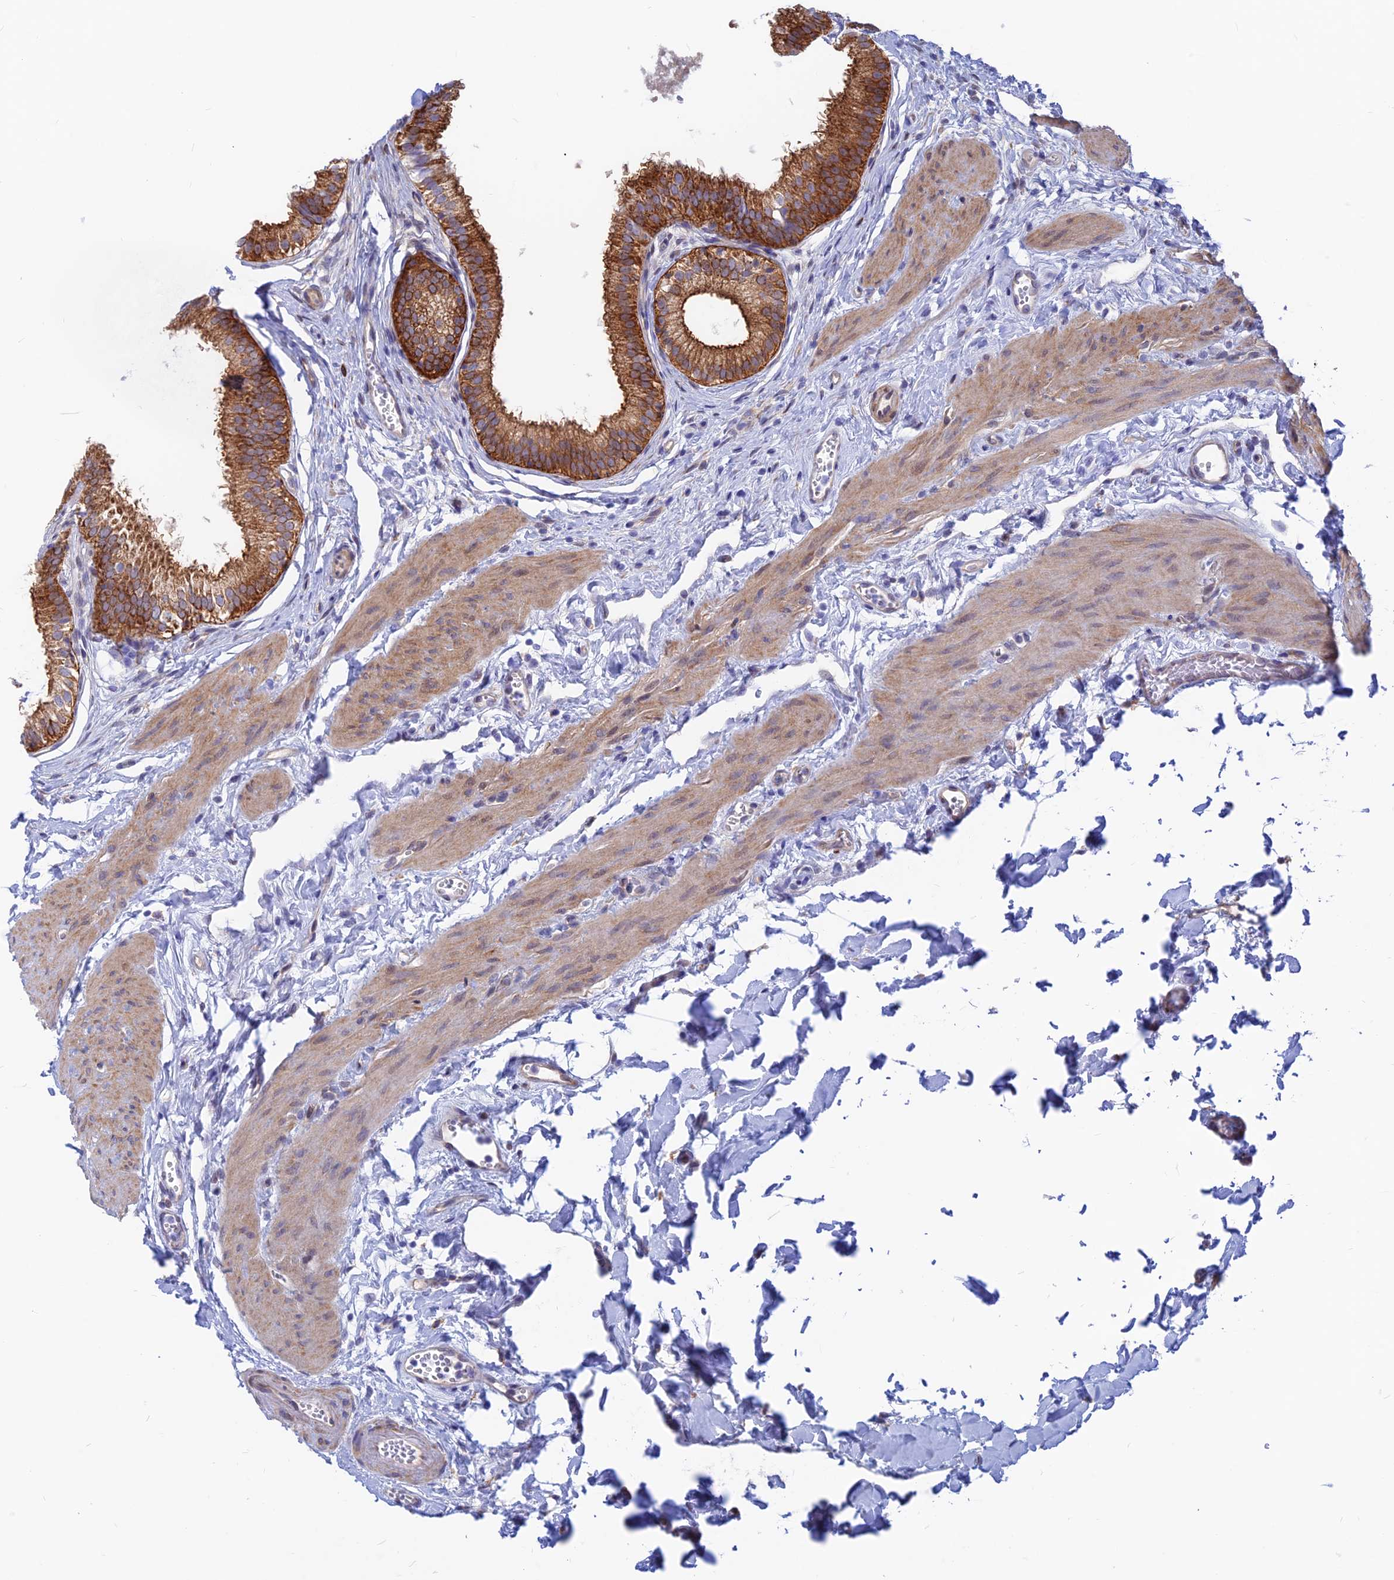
{"staining": {"intensity": "strong", "quantity": ">75%", "location": "cytoplasmic/membranous"}, "tissue": "gallbladder", "cell_type": "Glandular cells", "image_type": "normal", "snomed": [{"axis": "morphology", "description": "Normal tissue, NOS"}, {"axis": "topography", "description": "Gallbladder"}], "caption": "Immunohistochemical staining of normal human gallbladder reveals >75% levels of strong cytoplasmic/membranous protein staining in approximately >75% of glandular cells. (IHC, brightfield microscopy, high magnification).", "gene": "DNAJC16", "patient": {"sex": "female", "age": 54}}